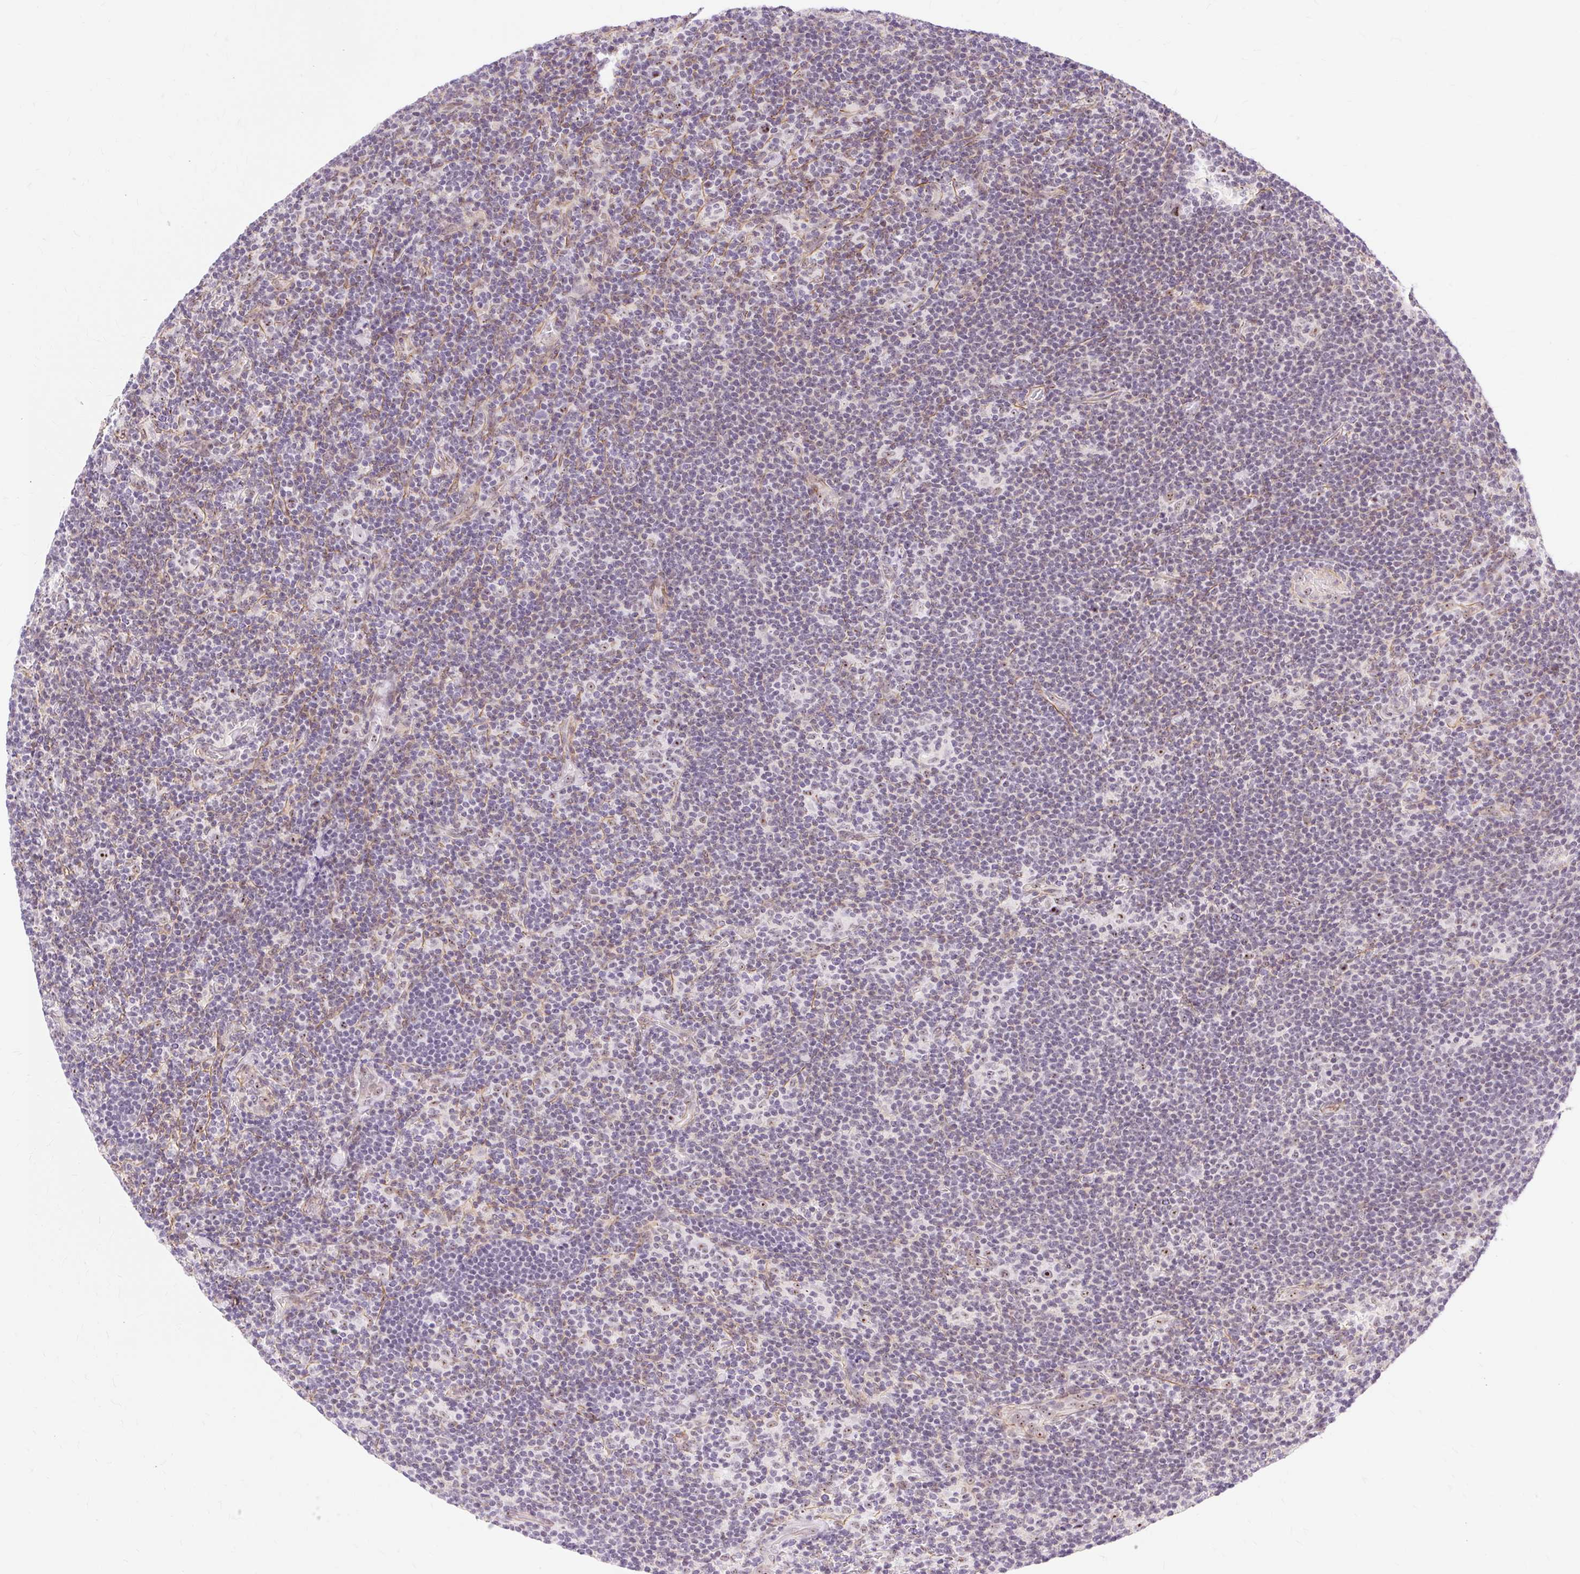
{"staining": {"intensity": "moderate", "quantity": ">75%", "location": "nuclear"}, "tissue": "lymphoma", "cell_type": "Tumor cells", "image_type": "cancer", "snomed": [{"axis": "morphology", "description": "Hodgkin's disease, NOS"}, {"axis": "topography", "description": "Lymph node"}], "caption": "A brown stain highlights moderate nuclear positivity of a protein in Hodgkin's disease tumor cells.", "gene": "OBP2A", "patient": {"sex": "female", "age": 57}}